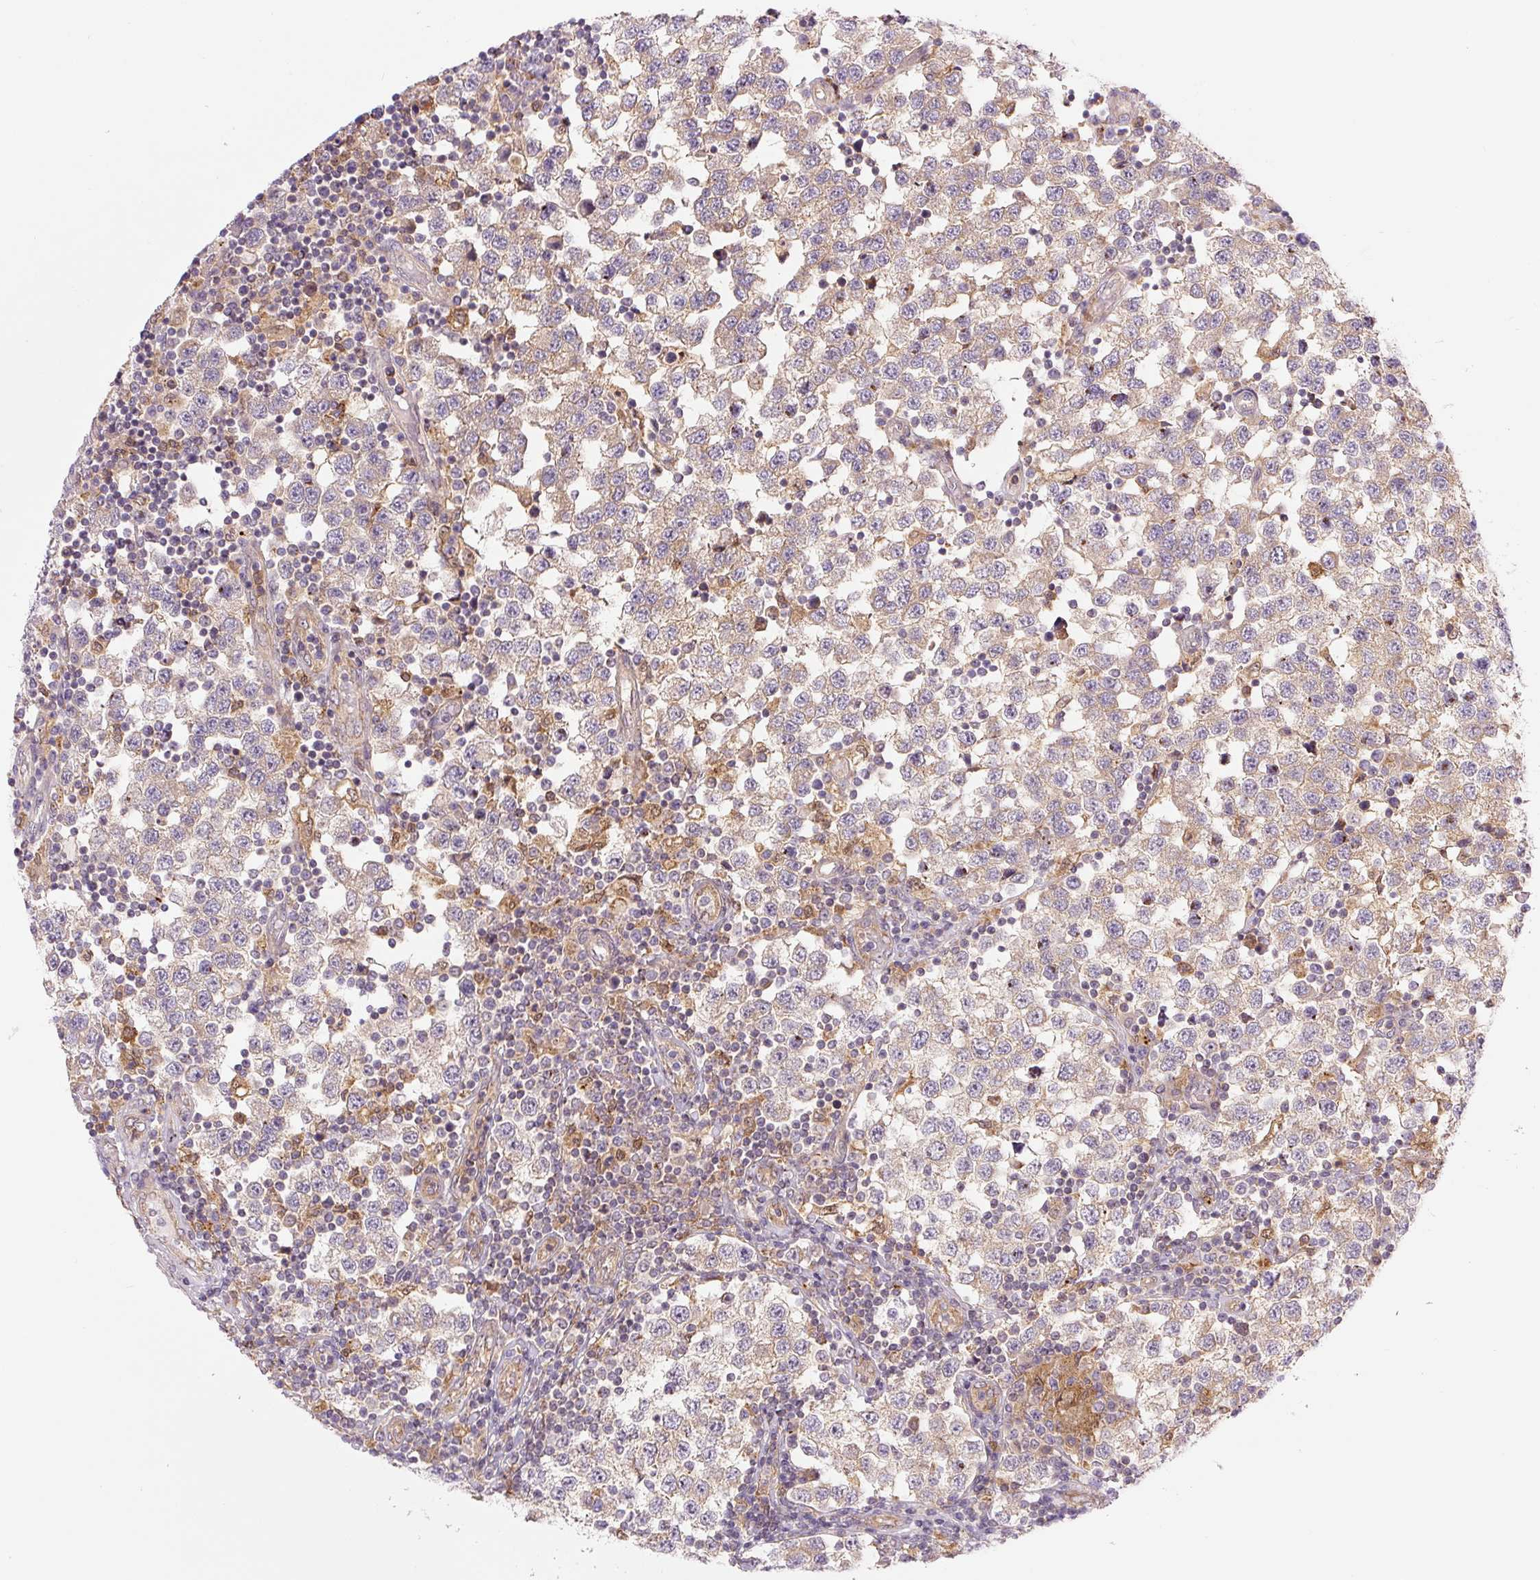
{"staining": {"intensity": "negative", "quantity": "none", "location": "none"}, "tissue": "testis cancer", "cell_type": "Tumor cells", "image_type": "cancer", "snomed": [{"axis": "morphology", "description": "Seminoma, NOS"}, {"axis": "topography", "description": "Testis"}], "caption": "The image displays no staining of tumor cells in seminoma (testis).", "gene": "ZSWIM7", "patient": {"sex": "male", "age": 34}}